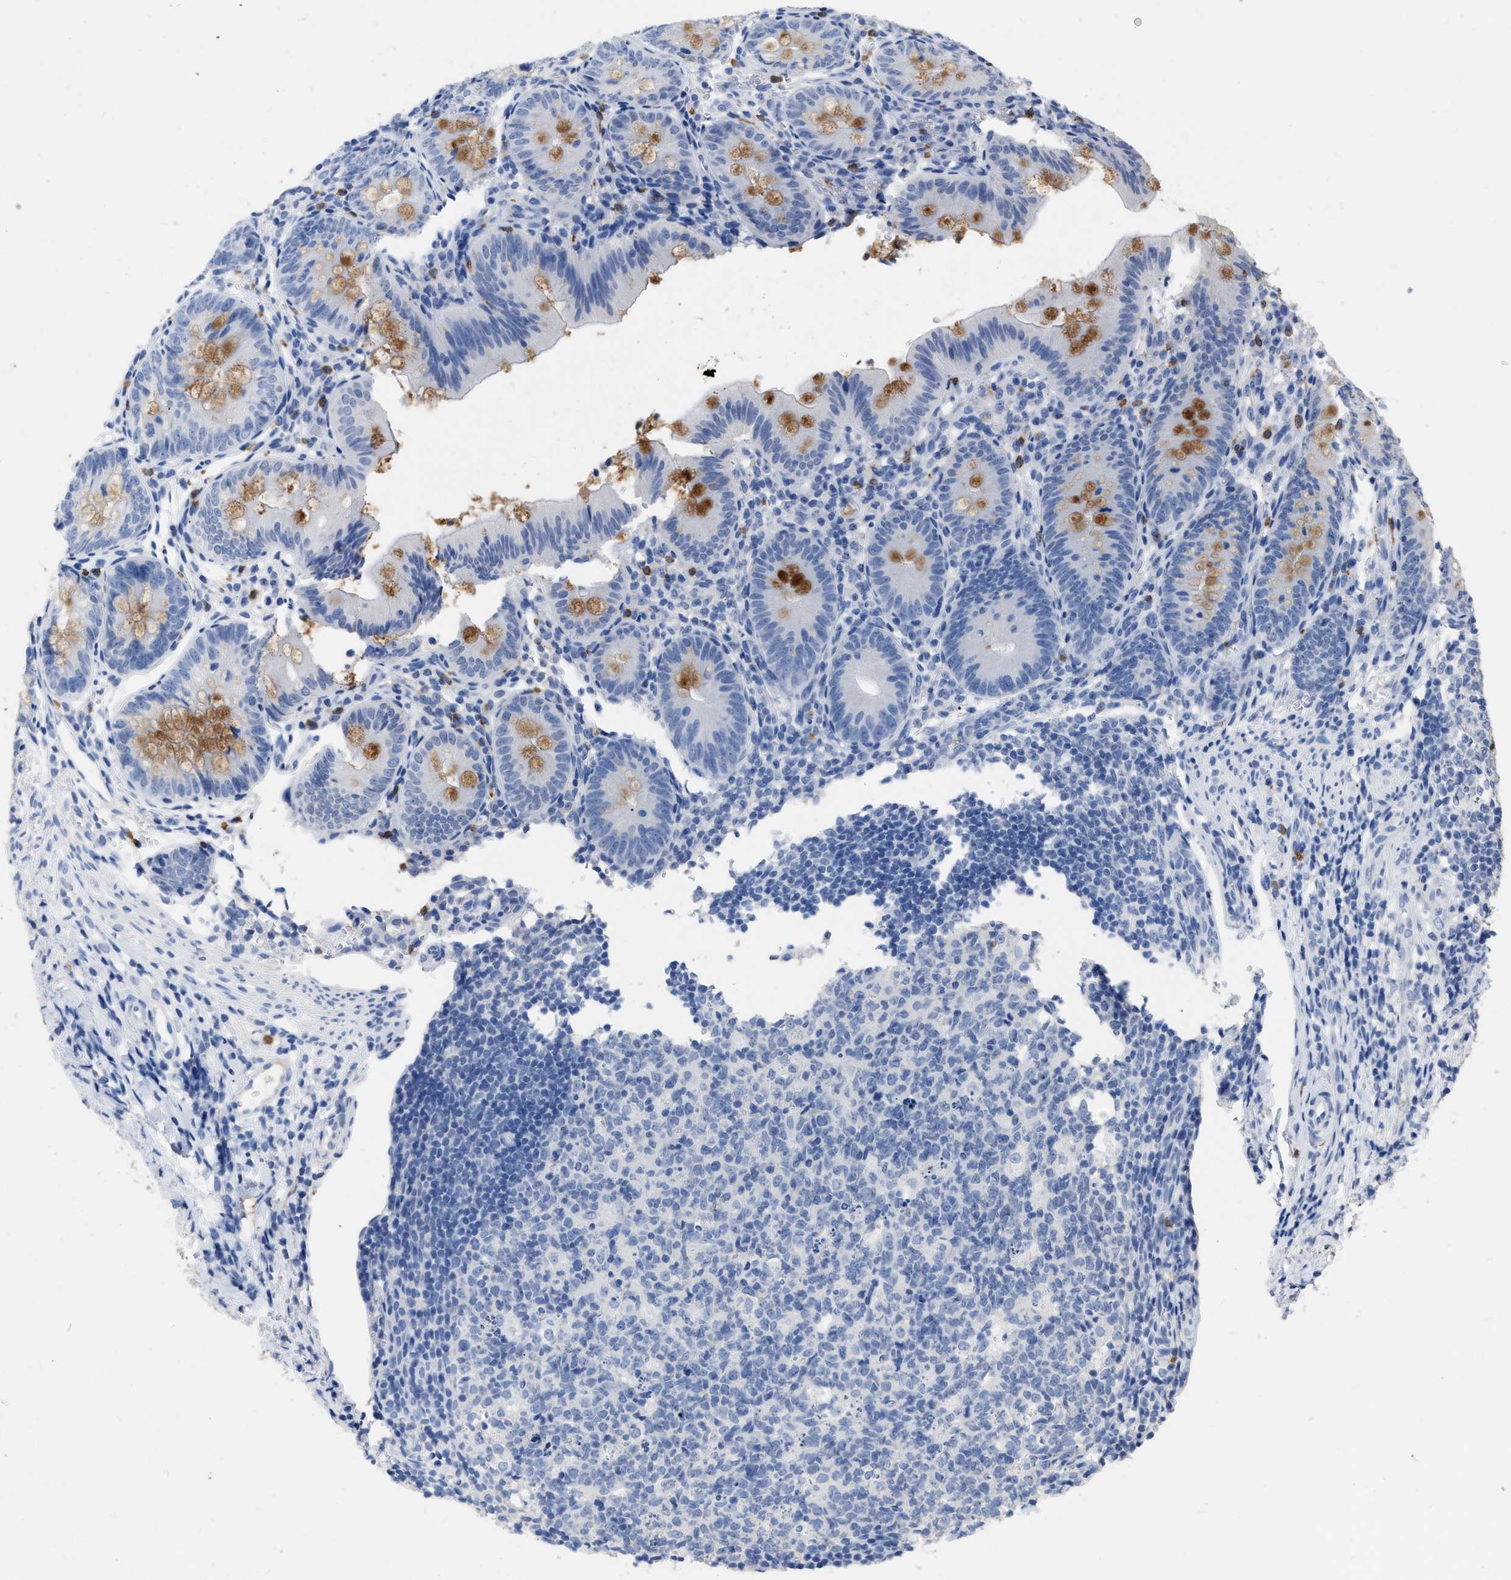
{"staining": {"intensity": "moderate", "quantity": ">75%", "location": "cytoplasmic/membranous"}, "tissue": "appendix", "cell_type": "Glandular cells", "image_type": "normal", "snomed": [{"axis": "morphology", "description": "Normal tissue, NOS"}, {"axis": "topography", "description": "Appendix"}], "caption": "Appendix stained with IHC demonstrates moderate cytoplasmic/membranous staining in about >75% of glandular cells. (DAB IHC, brown staining for protein, blue staining for nuclei).", "gene": "HABP2", "patient": {"sex": "male", "age": 1}}